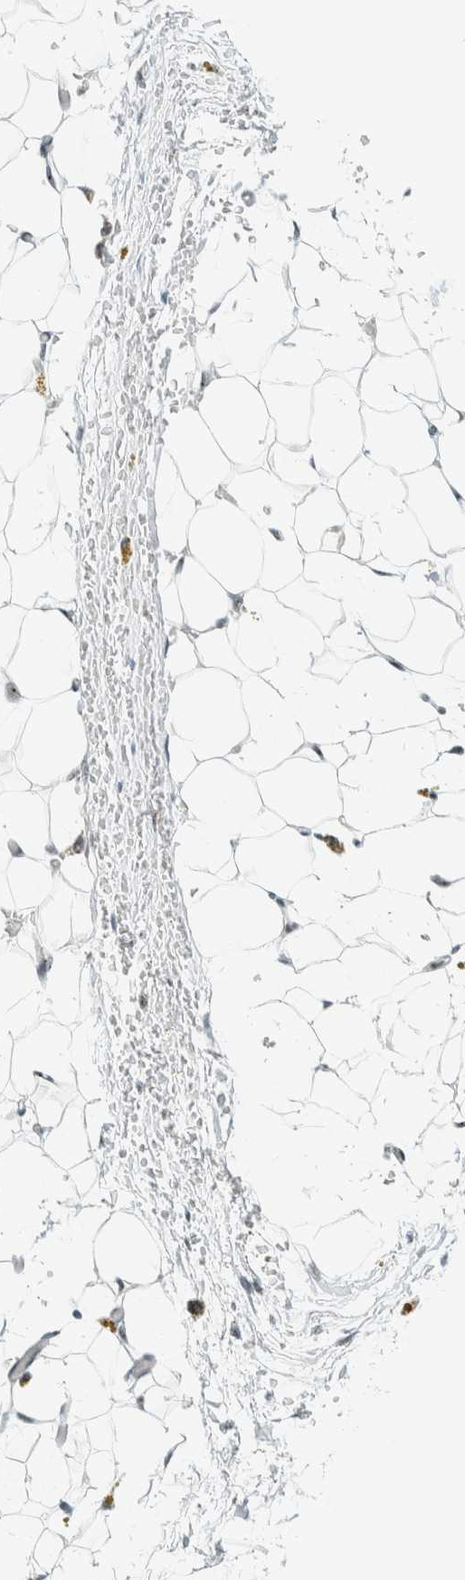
{"staining": {"intensity": "weak", "quantity": ">75%", "location": "nuclear"}, "tissue": "adipose tissue", "cell_type": "Adipocytes", "image_type": "normal", "snomed": [{"axis": "morphology", "description": "Normal tissue, NOS"}, {"axis": "topography", "description": "Kidney"}, {"axis": "topography", "description": "Peripheral nerve tissue"}], "caption": "IHC image of benign adipose tissue stained for a protein (brown), which shows low levels of weak nuclear staining in about >75% of adipocytes.", "gene": "CYSRT1", "patient": {"sex": "male", "age": 7}}